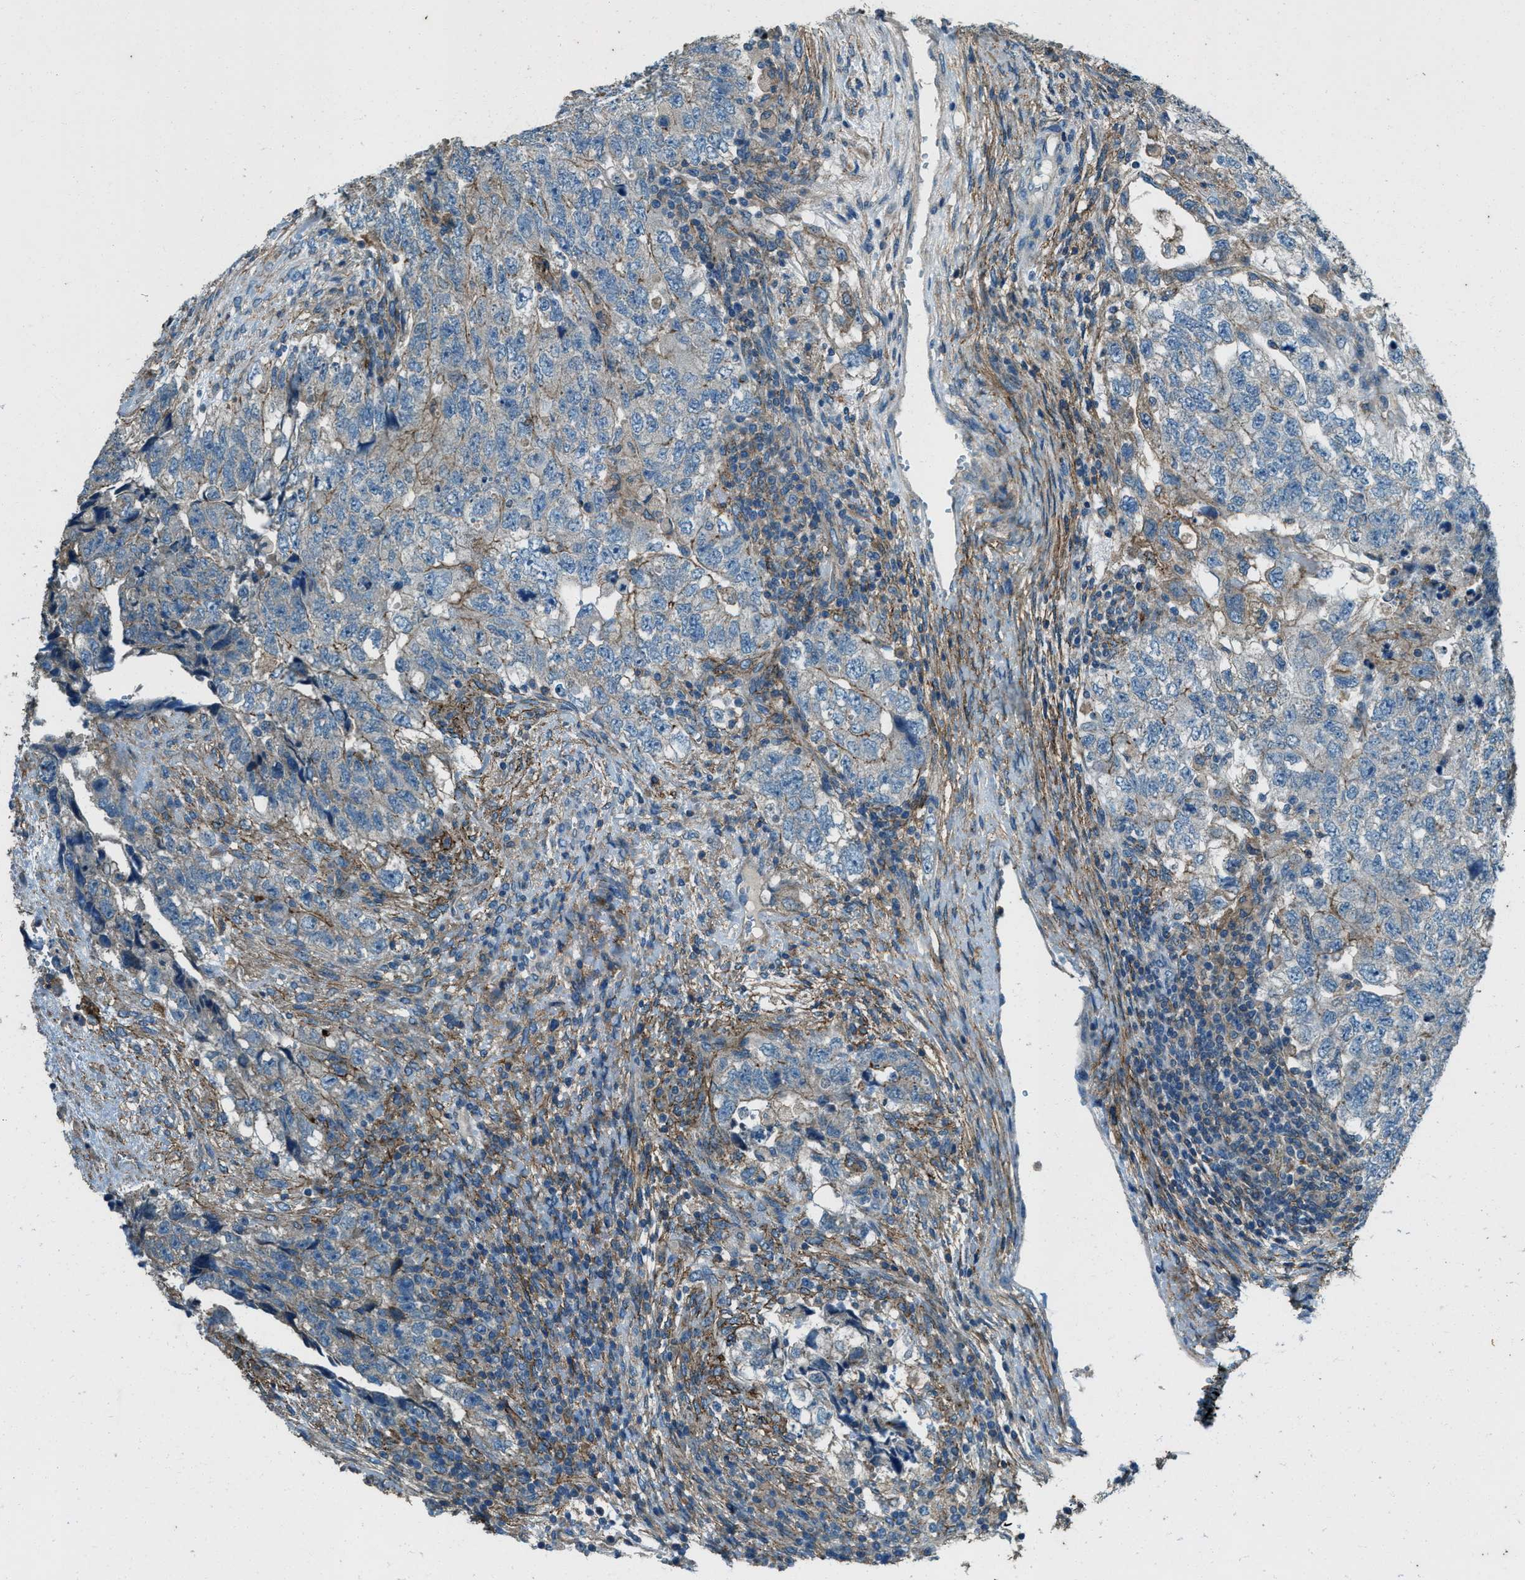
{"staining": {"intensity": "weak", "quantity": "<25%", "location": "cytoplasmic/membranous"}, "tissue": "testis cancer", "cell_type": "Tumor cells", "image_type": "cancer", "snomed": [{"axis": "morphology", "description": "Carcinoma, Embryonal, NOS"}, {"axis": "topography", "description": "Testis"}], "caption": "Tumor cells show no significant protein staining in testis embryonal carcinoma. (DAB IHC, high magnification).", "gene": "SVIL", "patient": {"sex": "male", "age": 36}}